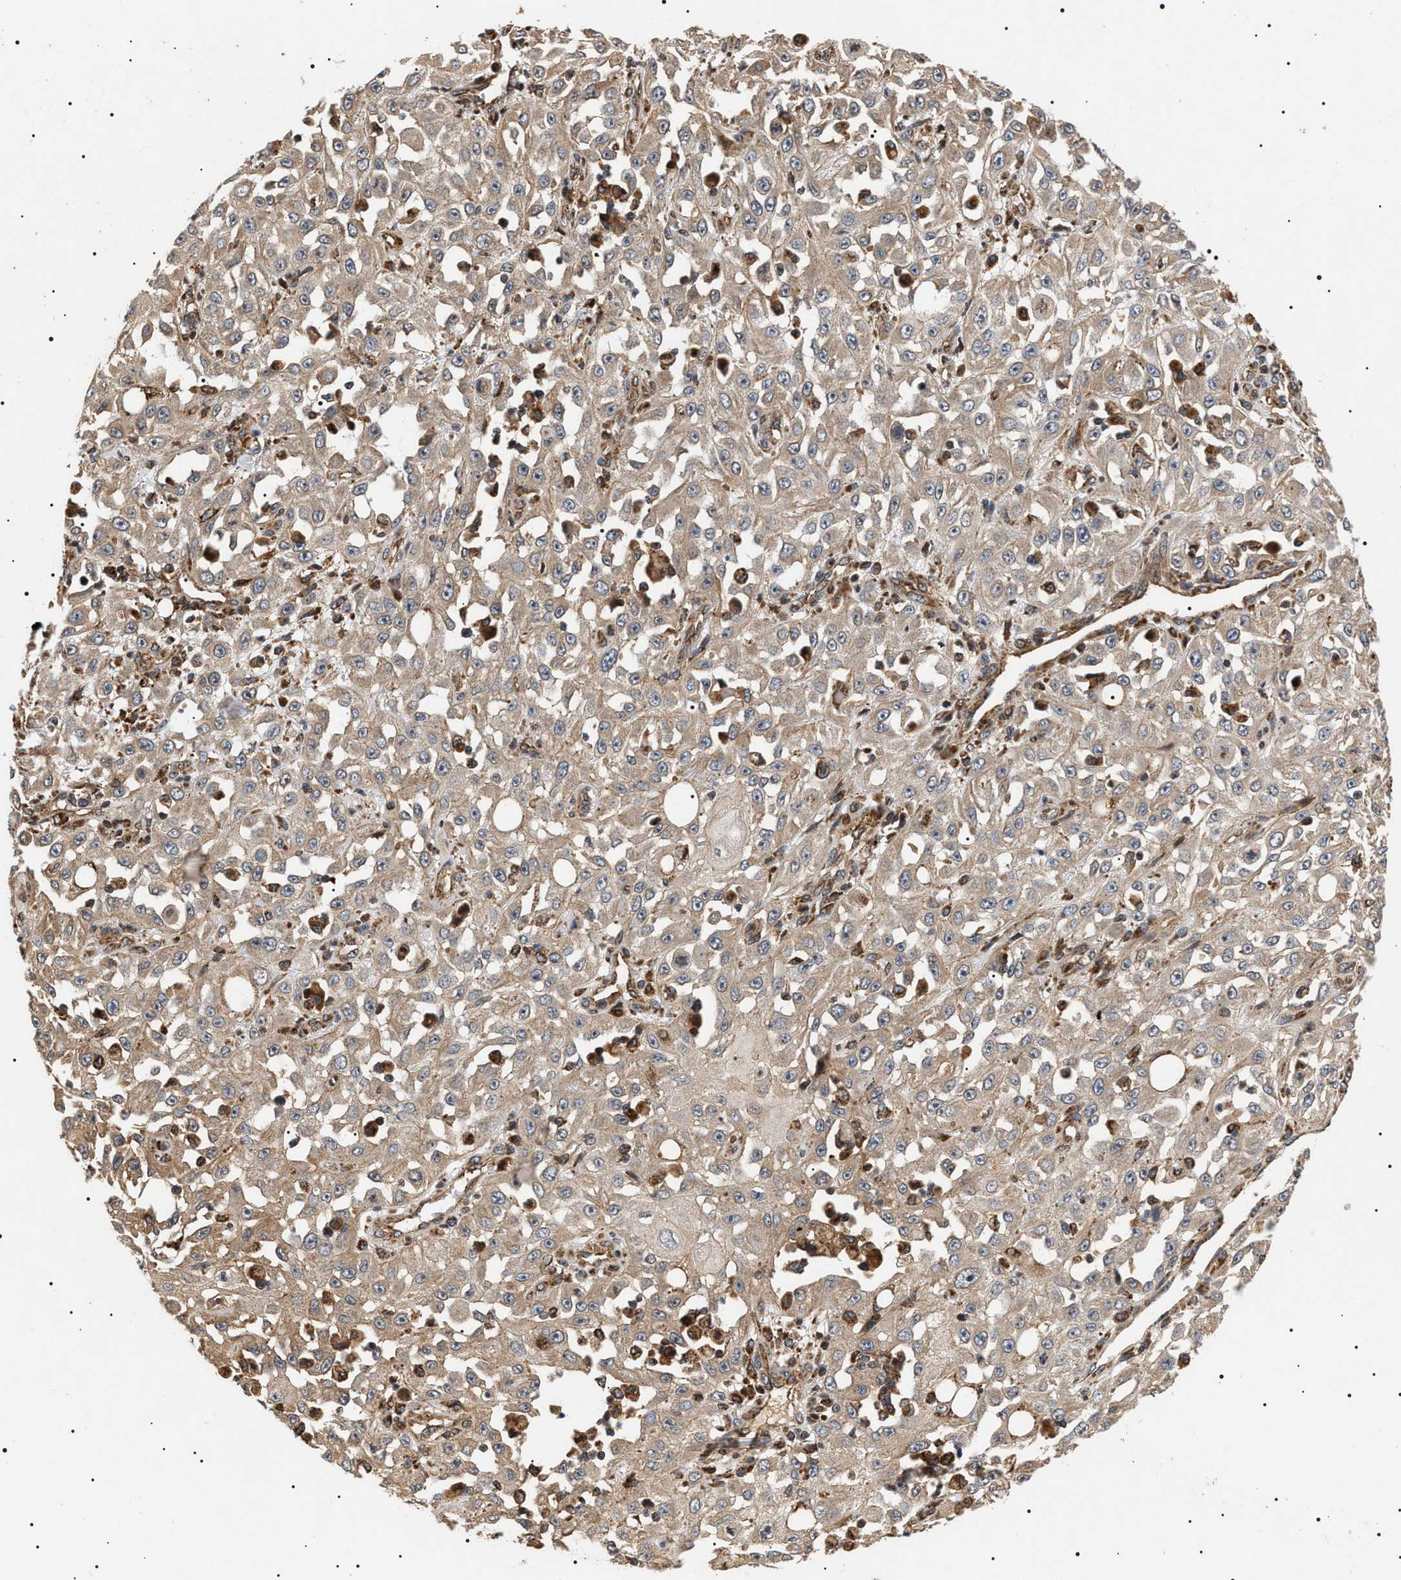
{"staining": {"intensity": "weak", "quantity": ">75%", "location": "cytoplasmic/membranous"}, "tissue": "skin cancer", "cell_type": "Tumor cells", "image_type": "cancer", "snomed": [{"axis": "morphology", "description": "Squamous cell carcinoma, NOS"}, {"axis": "morphology", "description": "Squamous cell carcinoma, metastatic, NOS"}, {"axis": "topography", "description": "Skin"}, {"axis": "topography", "description": "Lymph node"}], "caption": "An image showing weak cytoplasmic/membranous expression in approximately >75% of tumor cells in squamous cell carcinoma (skin), as visualized by brown immunohistochemical staining.", "gene": "ZBTB26", "patient": {"sex": "male", "age": 75}}